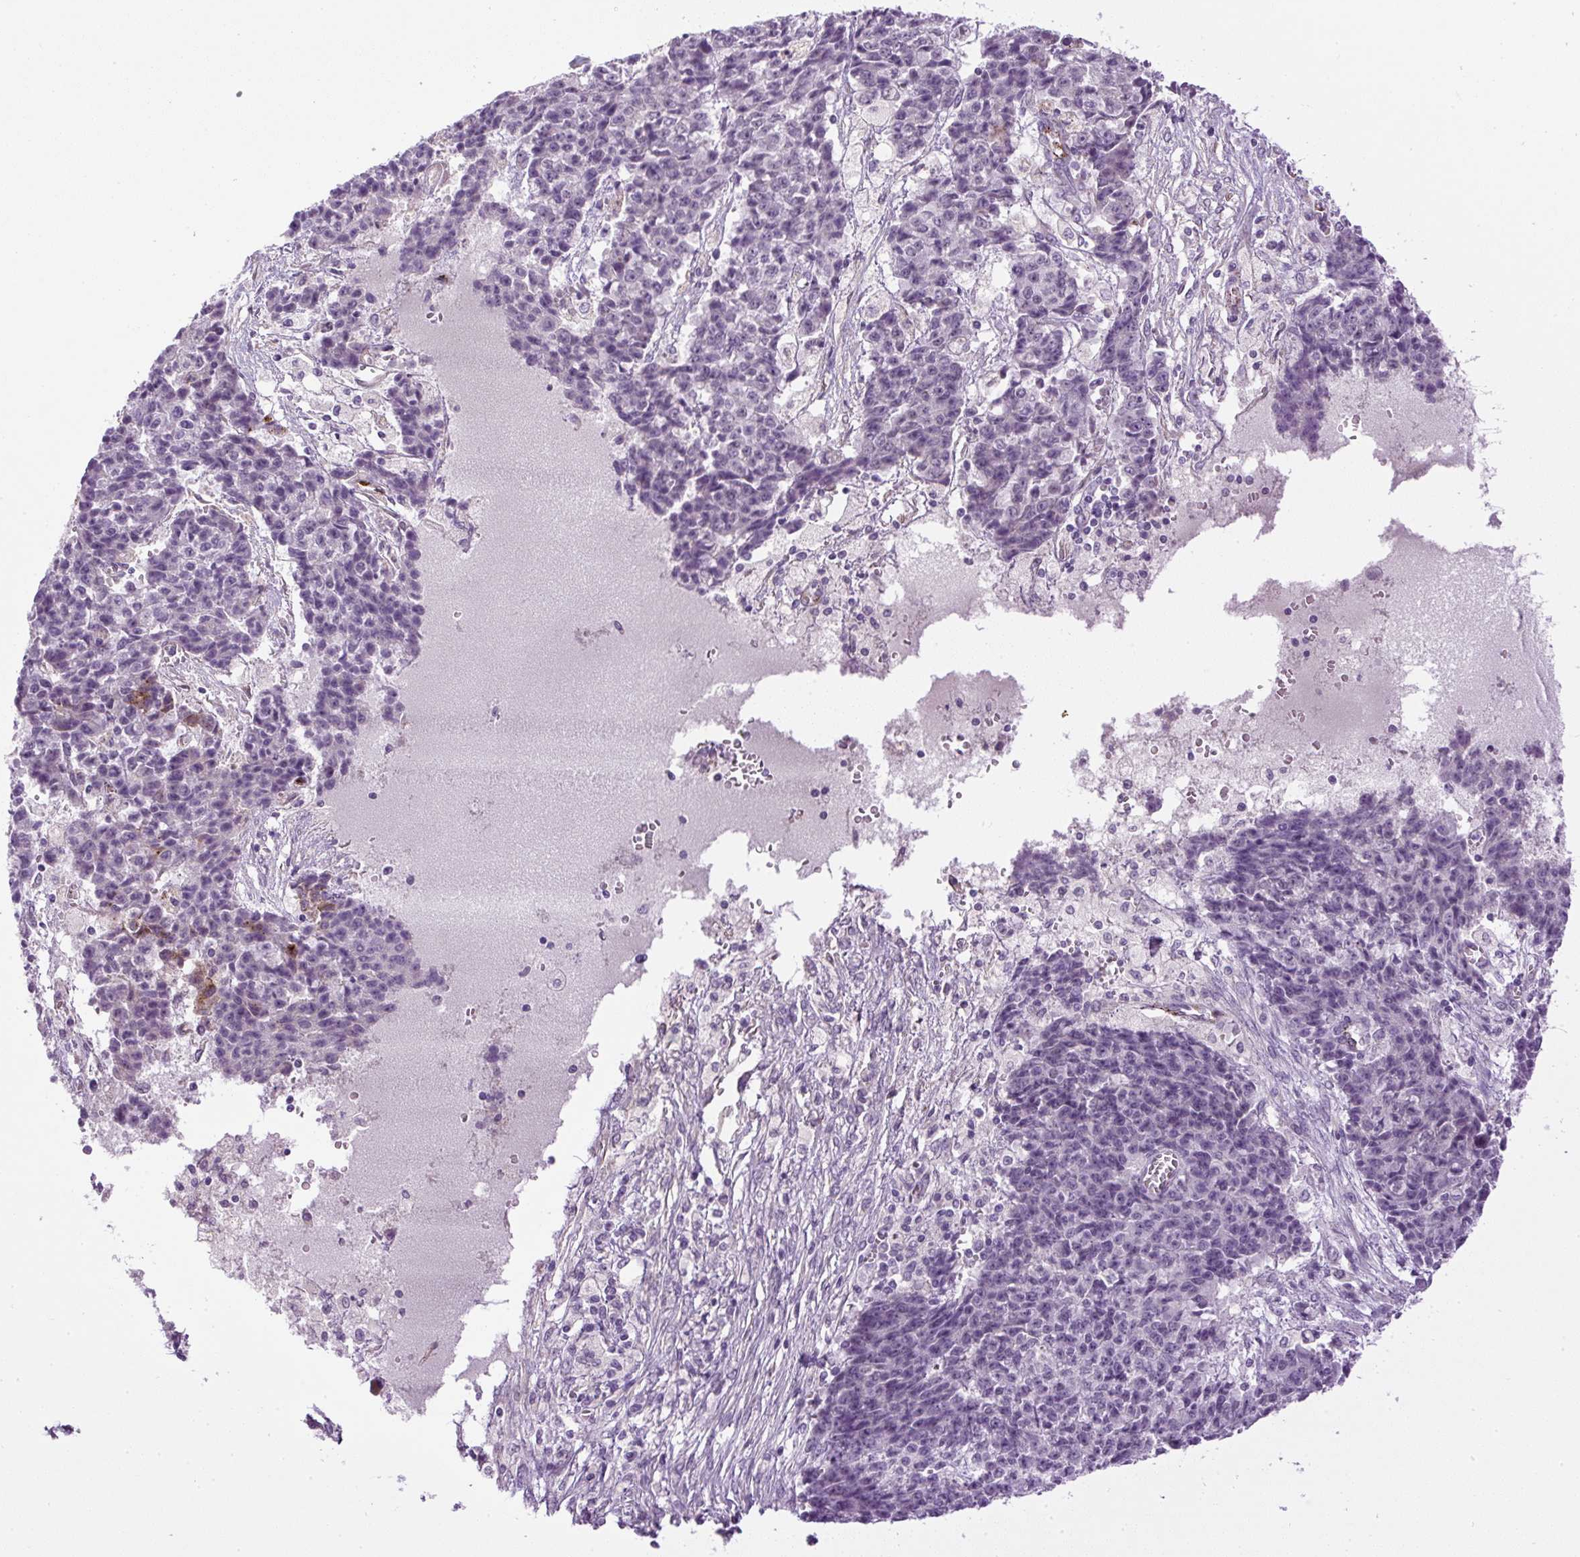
{"staining": {"intensity": "moderate", "quantity": "<25%", "location": "cytoplasmic/membranous"}, "tissue": "ovarian cancer", "cell_type": "Tumor cells", "image_type": "cancer", "snomed": [{"axis": "morphology", "description": "Carcinoma, endometroid"}, {"axis": "topography", "description": "Ovary"}], "caption": "Ovarian cancer (endometroid carcinoma) was stained to show a protein in brown. There is low levels of moderate cytoplasmic/membranous positivity in about <25% of tumor cells.", "gene": "LEFTY2", "patient": {"sex": "female", "age": 42}}